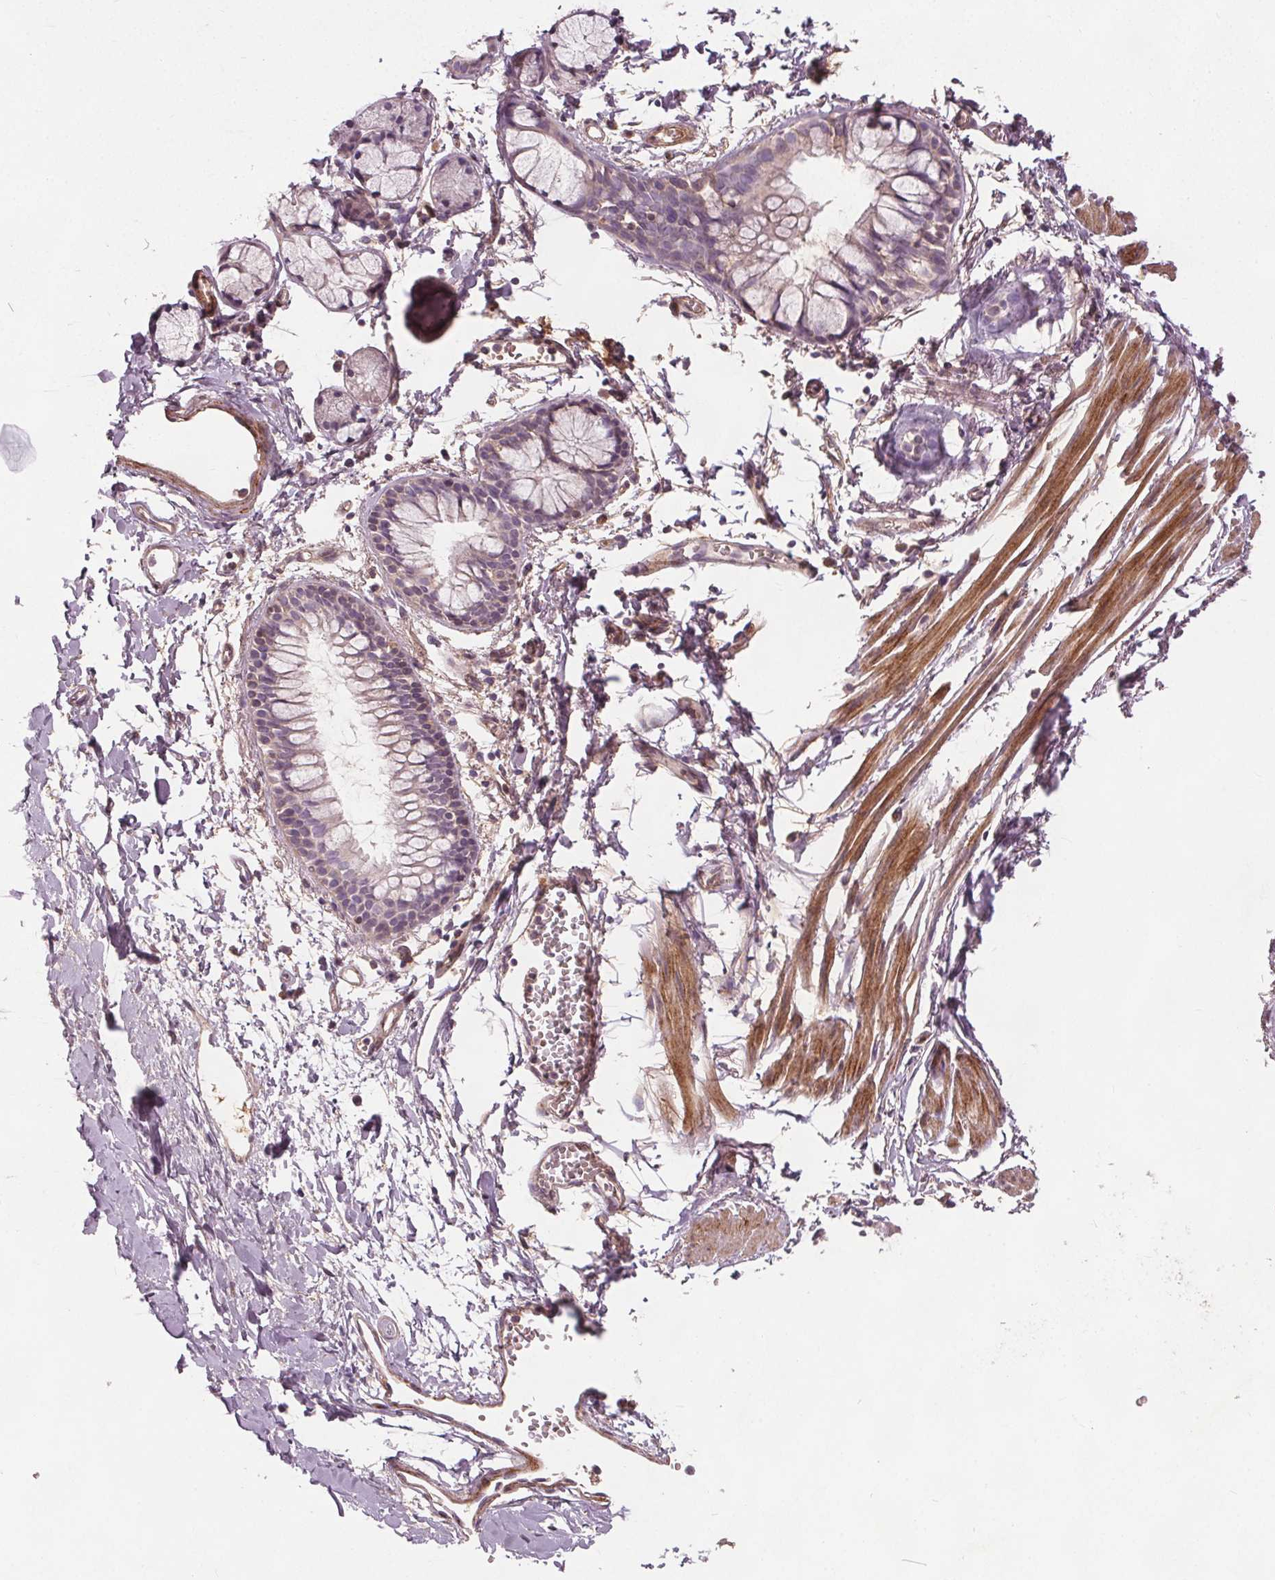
{"staining": {"intensity": "negative", "quantity": "none", "location": "none"}, "tissue": "bronchus", "cell_type": "Respiratory epithelial cells", "image_type": "normal", "snomed": [{"axis": "morphology", "description": "Normal tissue, NOS"}, {"axis": "topography", "description": "Cartilage tissue"}, {"axis": "topography", "description": "Bronchus"}], "caption": "This is a micrograph of IHC staining of normal bronchus, which shows no expression in respiratory epithelial cells. Nuclei are stained in blue.", "gene": "PDGFD", "patient": {"sex": "female", "age": 59}}